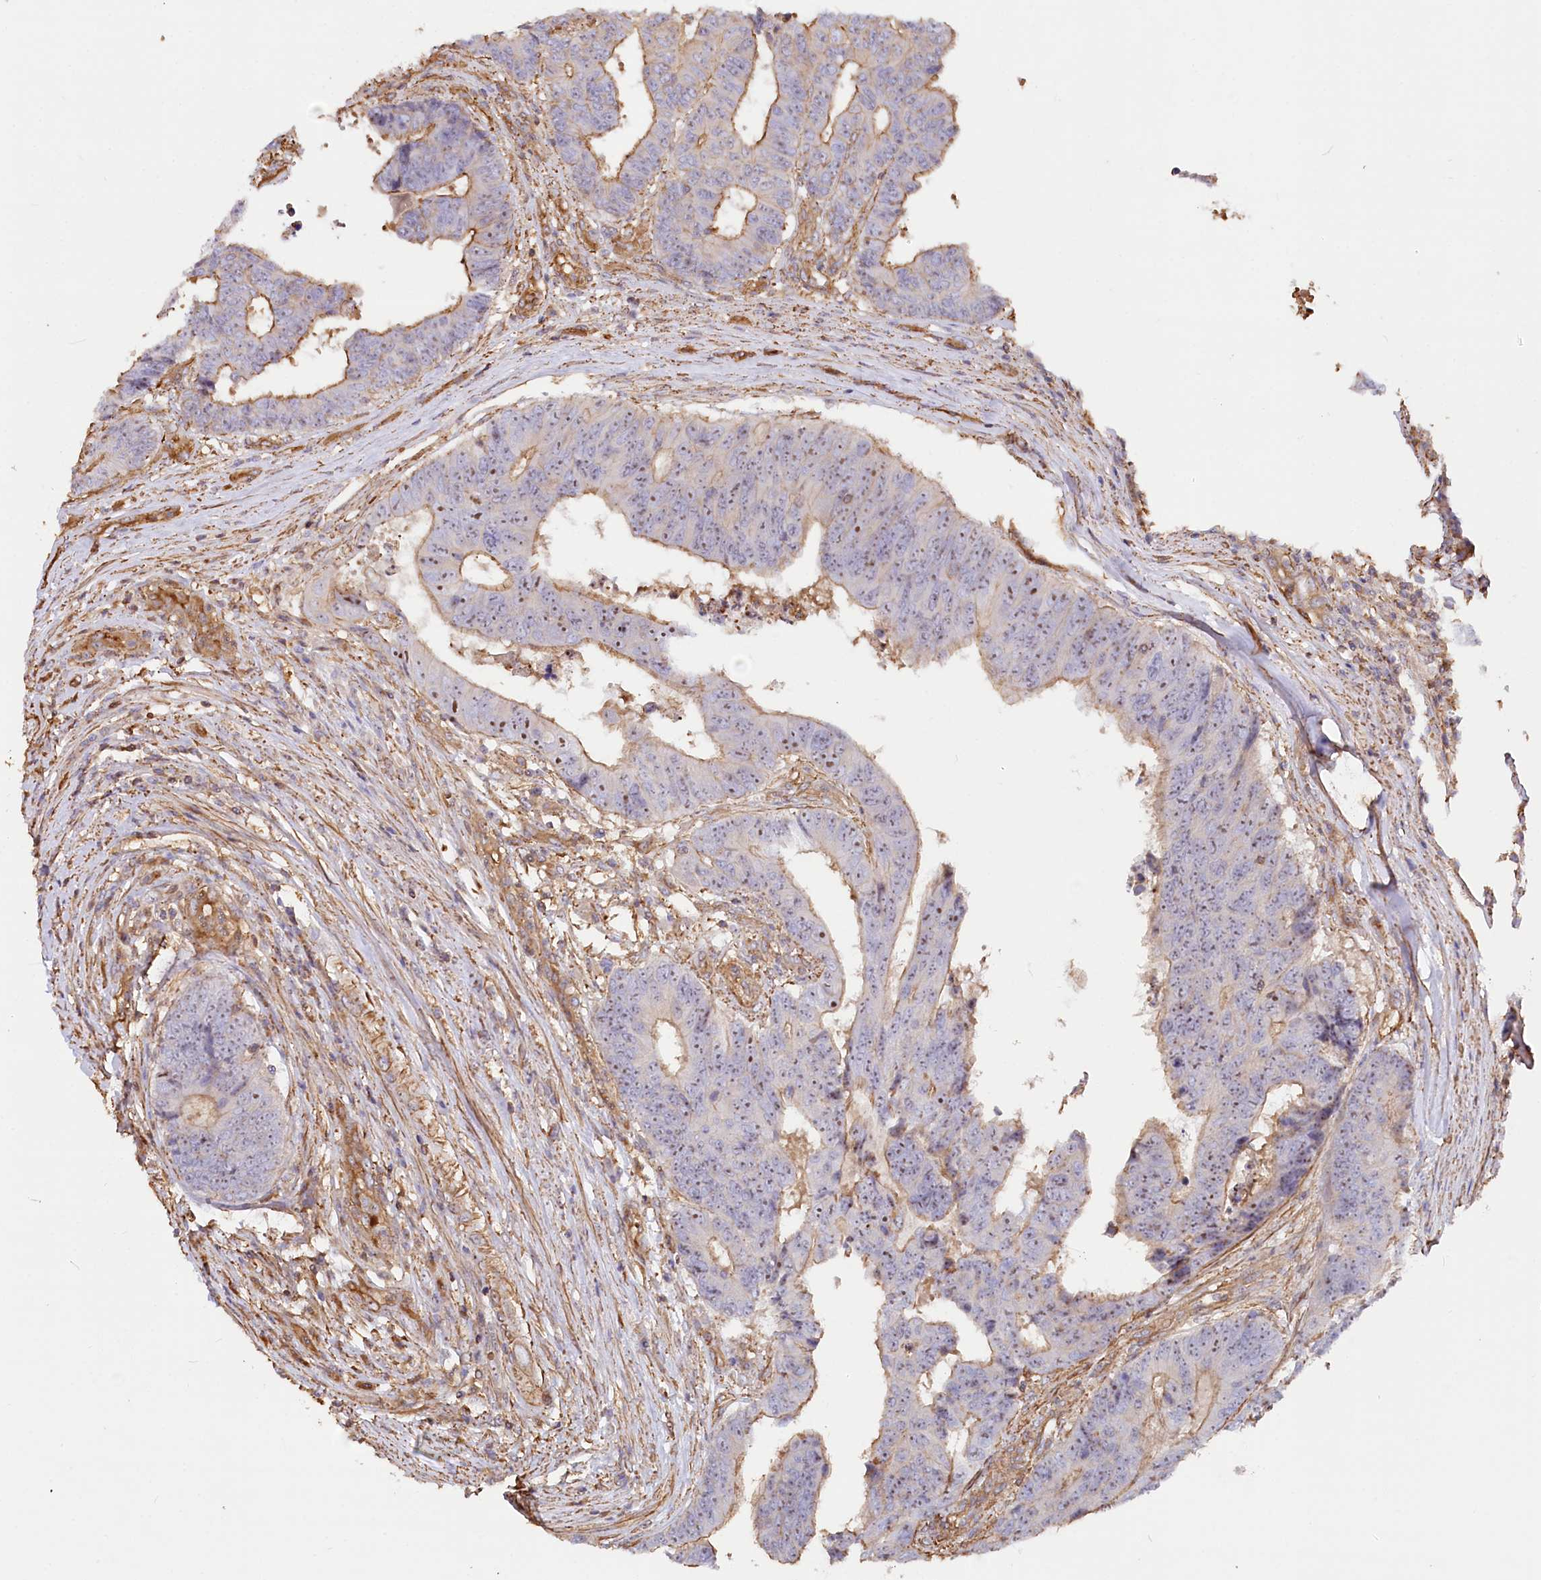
{"staining": {"intensity": "moderate", "quantity": "<25%", "location": "cytoplasmic/membranous,nuclear"}, "tissue": "colorectal cancer", "cell_type": "Tumor cells", "image_type": "cancer", "snomed": [{"axis": "morphology", "description": "Adenocarcinoma, NOS"}, {"axis": "topography", "description": "Rectum"}], "caption": "Immunohistochemistry (DAB) staining of human colorectal cancer shows moderate cytoplasmic/membranous and nuclear protein expression in about <25% of tumor cells. The protein is shown in brown color, while the nuclei are stained blue.", "gene": "WDR36", "patient": {"sex": "male", "age": 84}}